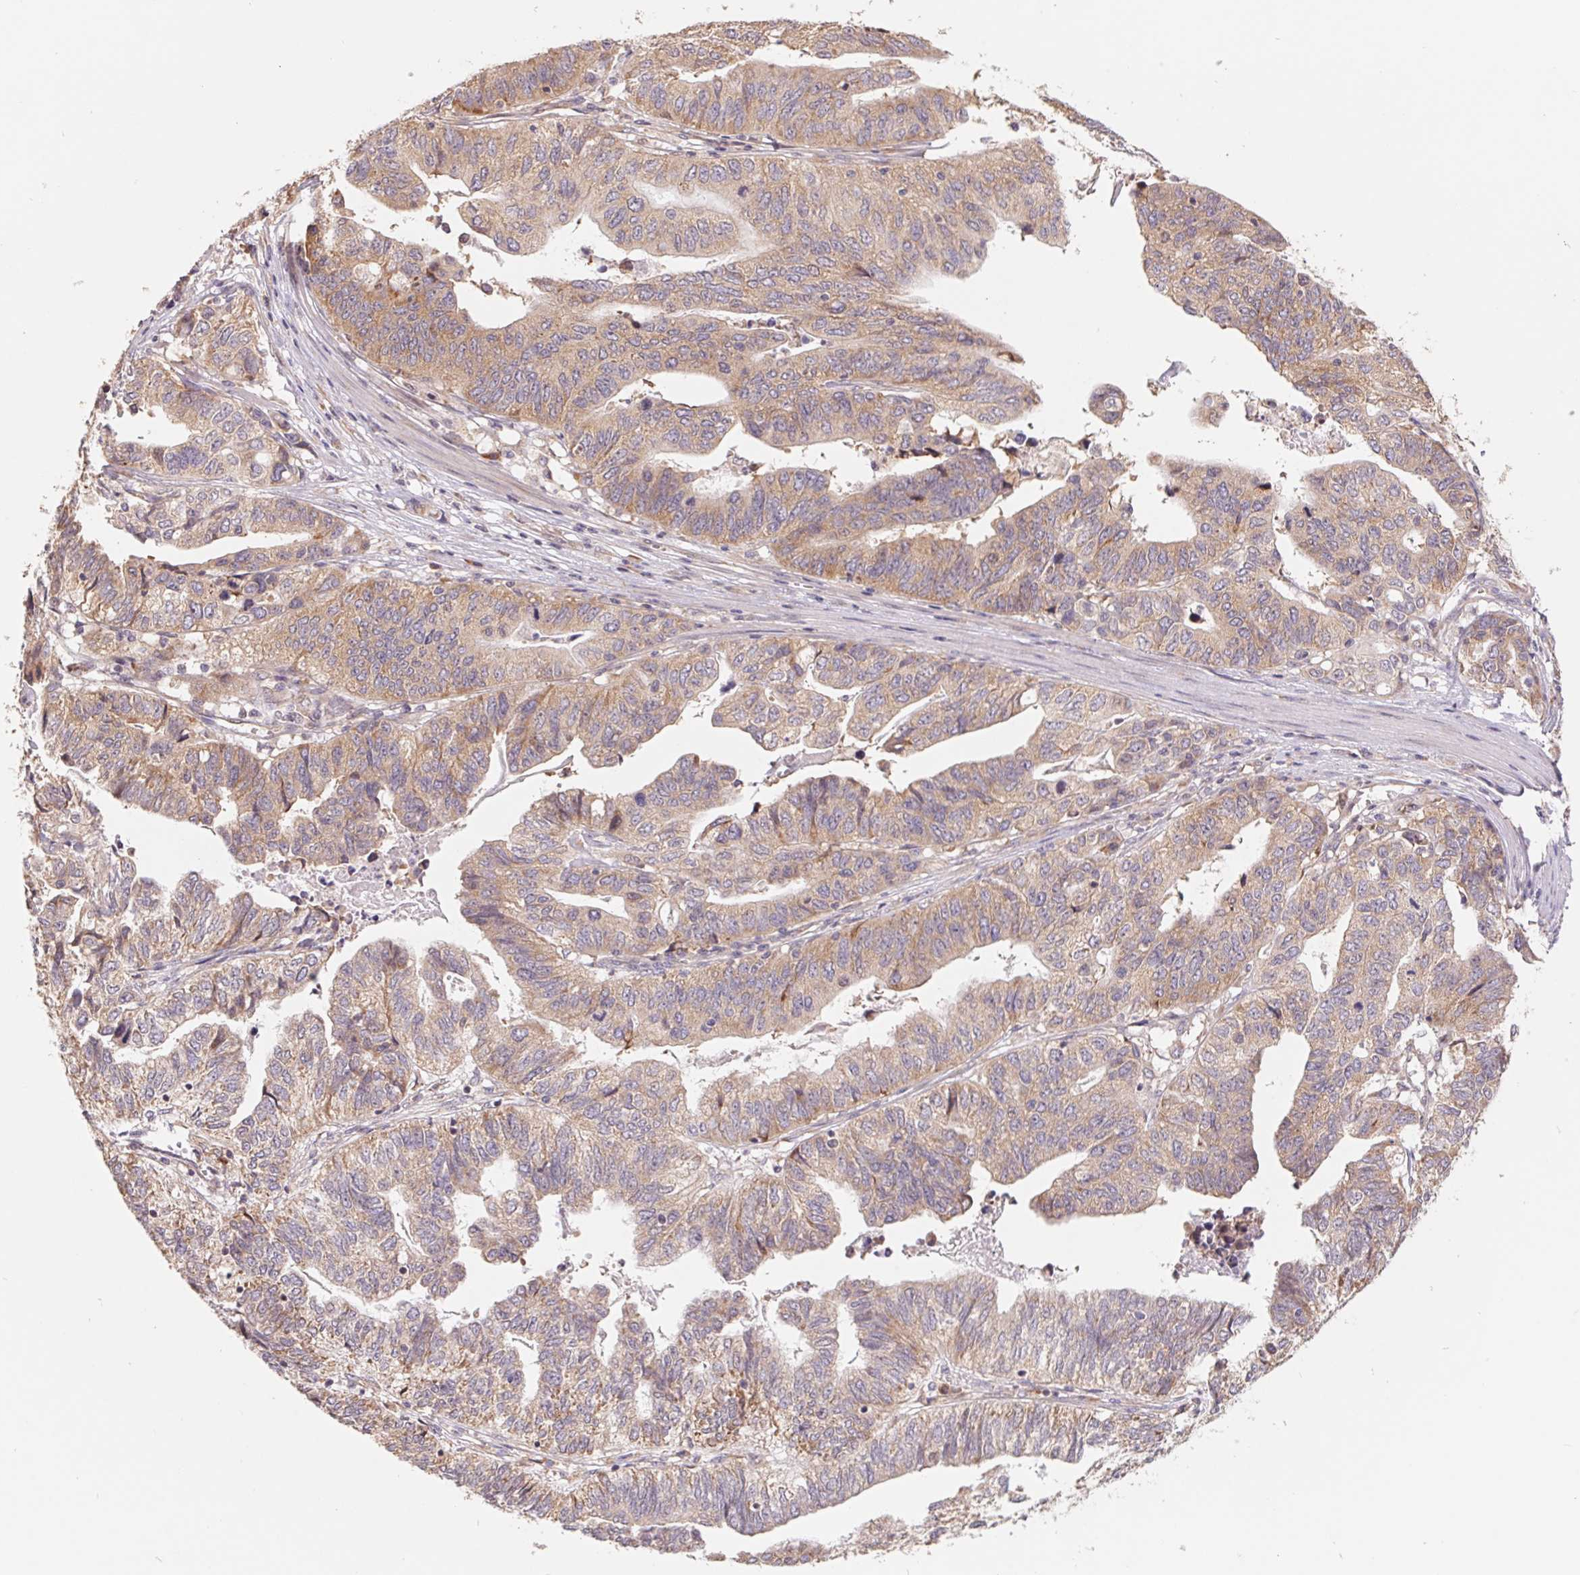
{"staining": {"intensity": "weak", "quantity": ">75%", "location": "cytoplasmic/membranous"}, "tissue": "stomach cancer", "cell_type": "Tumor cells", "image_type": "cancer", "snomed": [{"axis": "morphology", "description": "Adenocarcinoma, NOS"}, {"axis": "topography", "description": "Stomach, upper"}], "caption": "This micrograph demonstrates immunohistochemistry staining of human stomach adenocarcinoma, with low weak cytoplasmic/membranous expression in about >75% of tumor cells.", "gene": "RPL27A", "patient": {"sex": "female", "age": 67}}